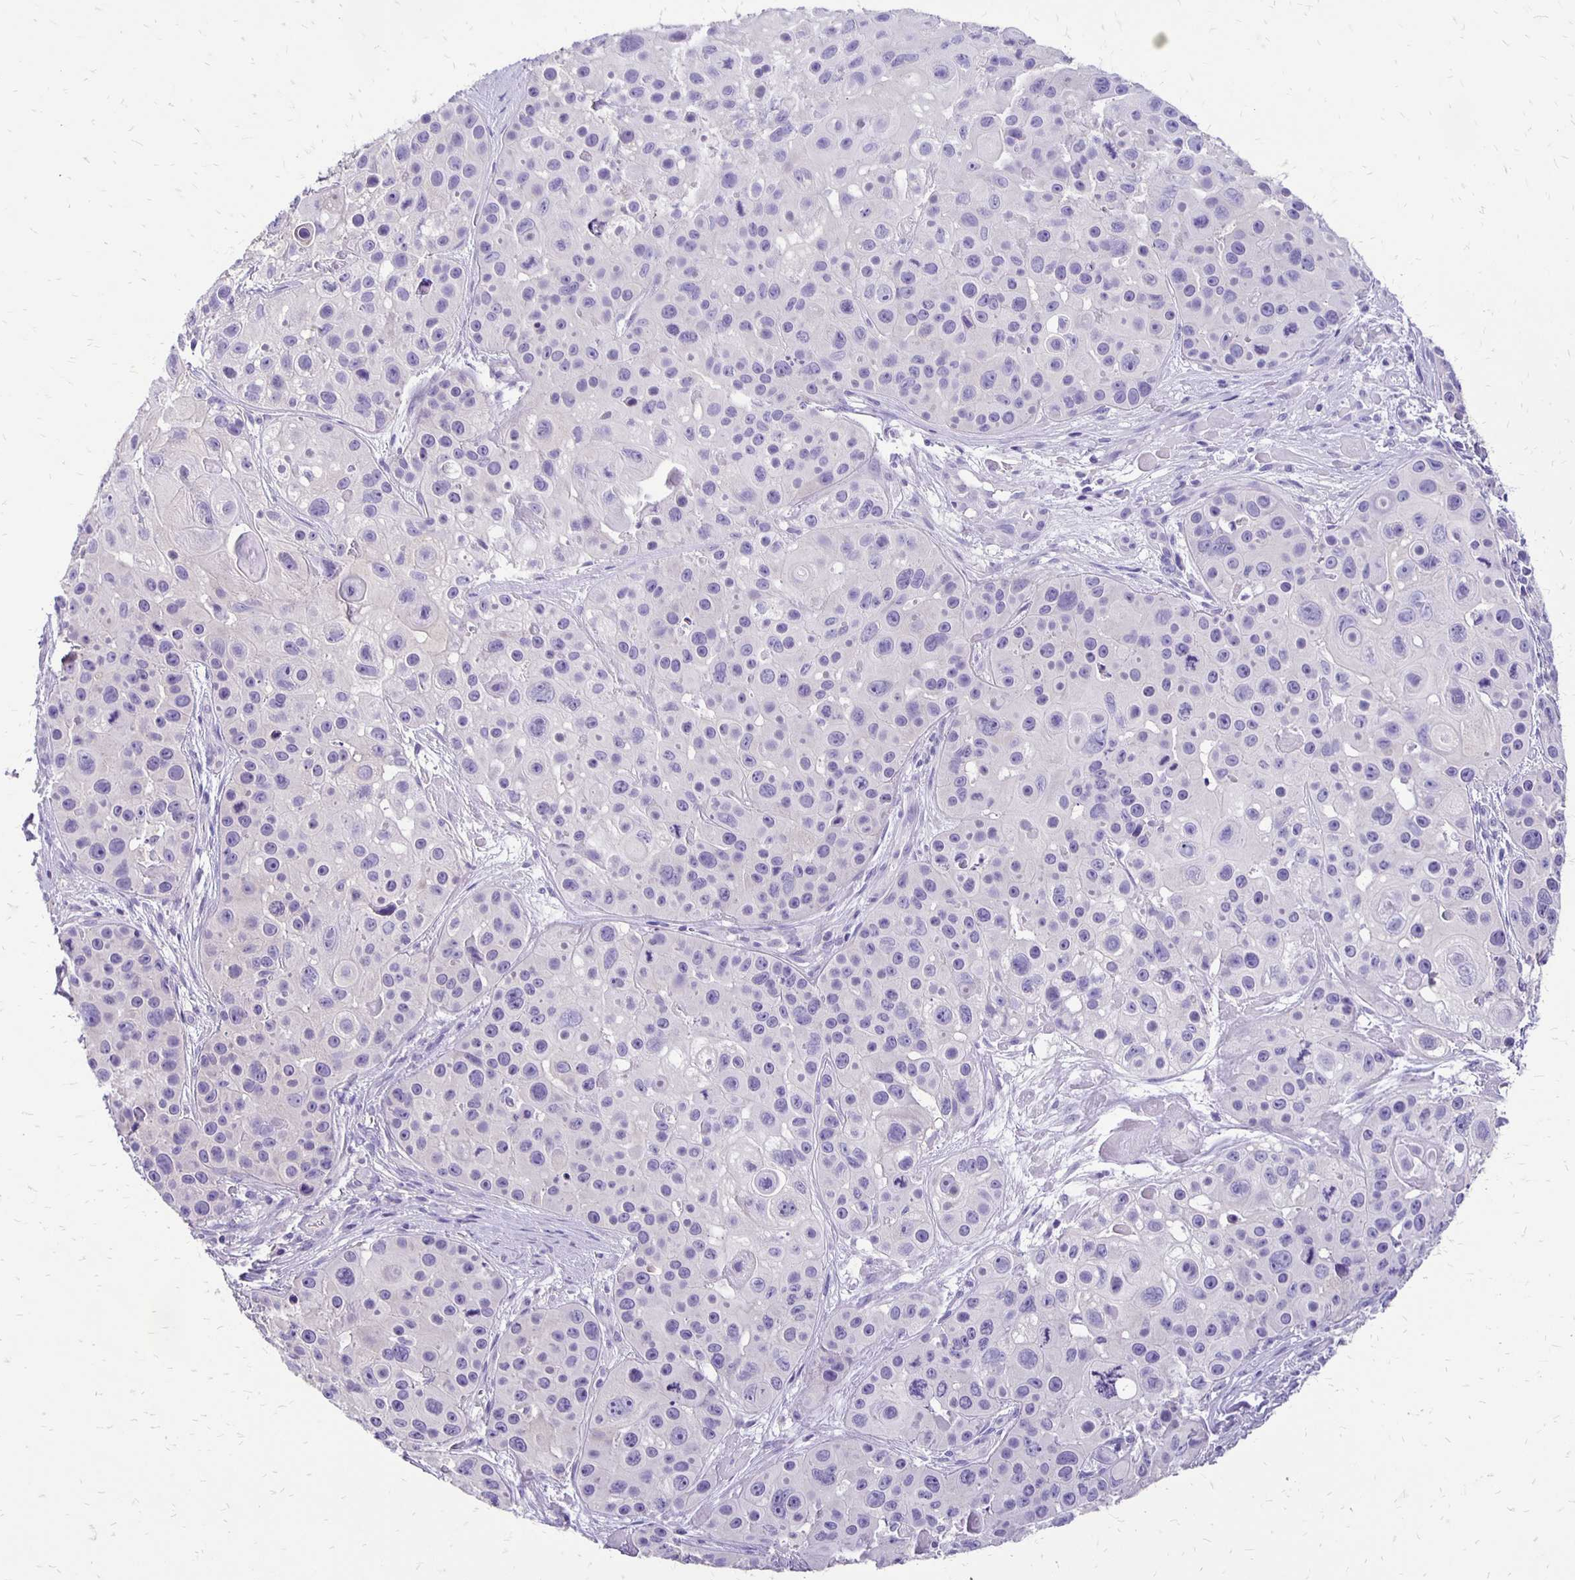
{"staining": {"intensity": "negative", "quantity": "none", "location": "none"}, "tissue": "skin cancer", "cell_type": "Tumor cells", "image_type": "cancer", "snomed": [{"axis": "morphology", "description": "Squamous cell carcinoma, NOS"}, {"axis": "topography", "description": "Skin"}], "caption": "Immunohistochemistry (IHC) of skin cancer demonstrates no positivity in tumor cells.", "gene": "ANKRD45", "patient": {"sex": "male", "age": 92}}